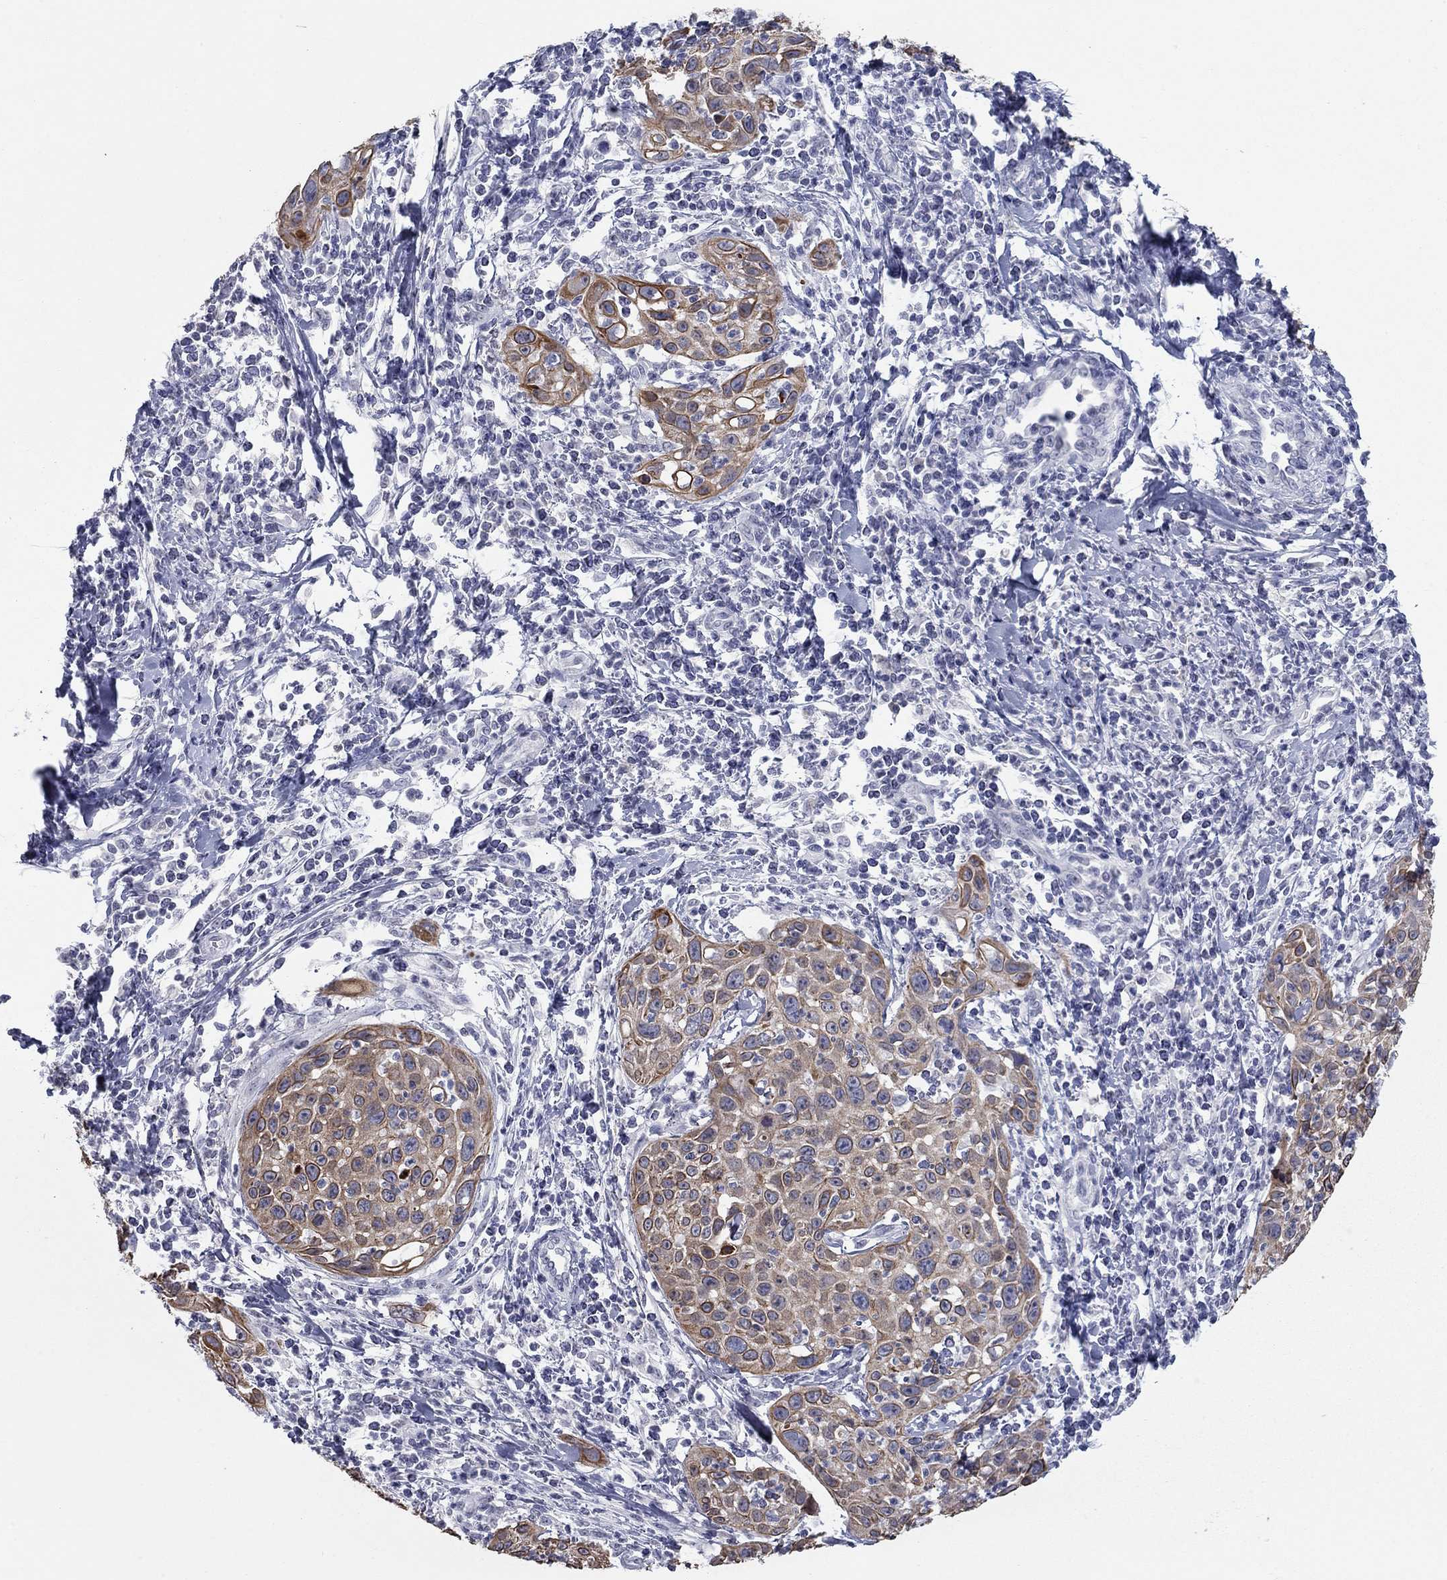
{"staining": {"intensity": "moderate", "quantity": "<25%", "location": "cytoplasmic/membranous"}, "tissue": "cervical cancer", "cell_type": "Tumor cells", "image_type": "cancer", "snomed": [{"axis": "morphology", "description": "Squamous cell carcinoma, NOS"}, {"axis": "topography", "description": "Cervix"}], "caption": "Protein staining demonstrates moderate cytoplasmic/membranous expression in approximately <25% of tumor cells in cervical squamous cell carcinoma.", "gene": "KRT75", "patient": {"sex": "female", "age": 26}}